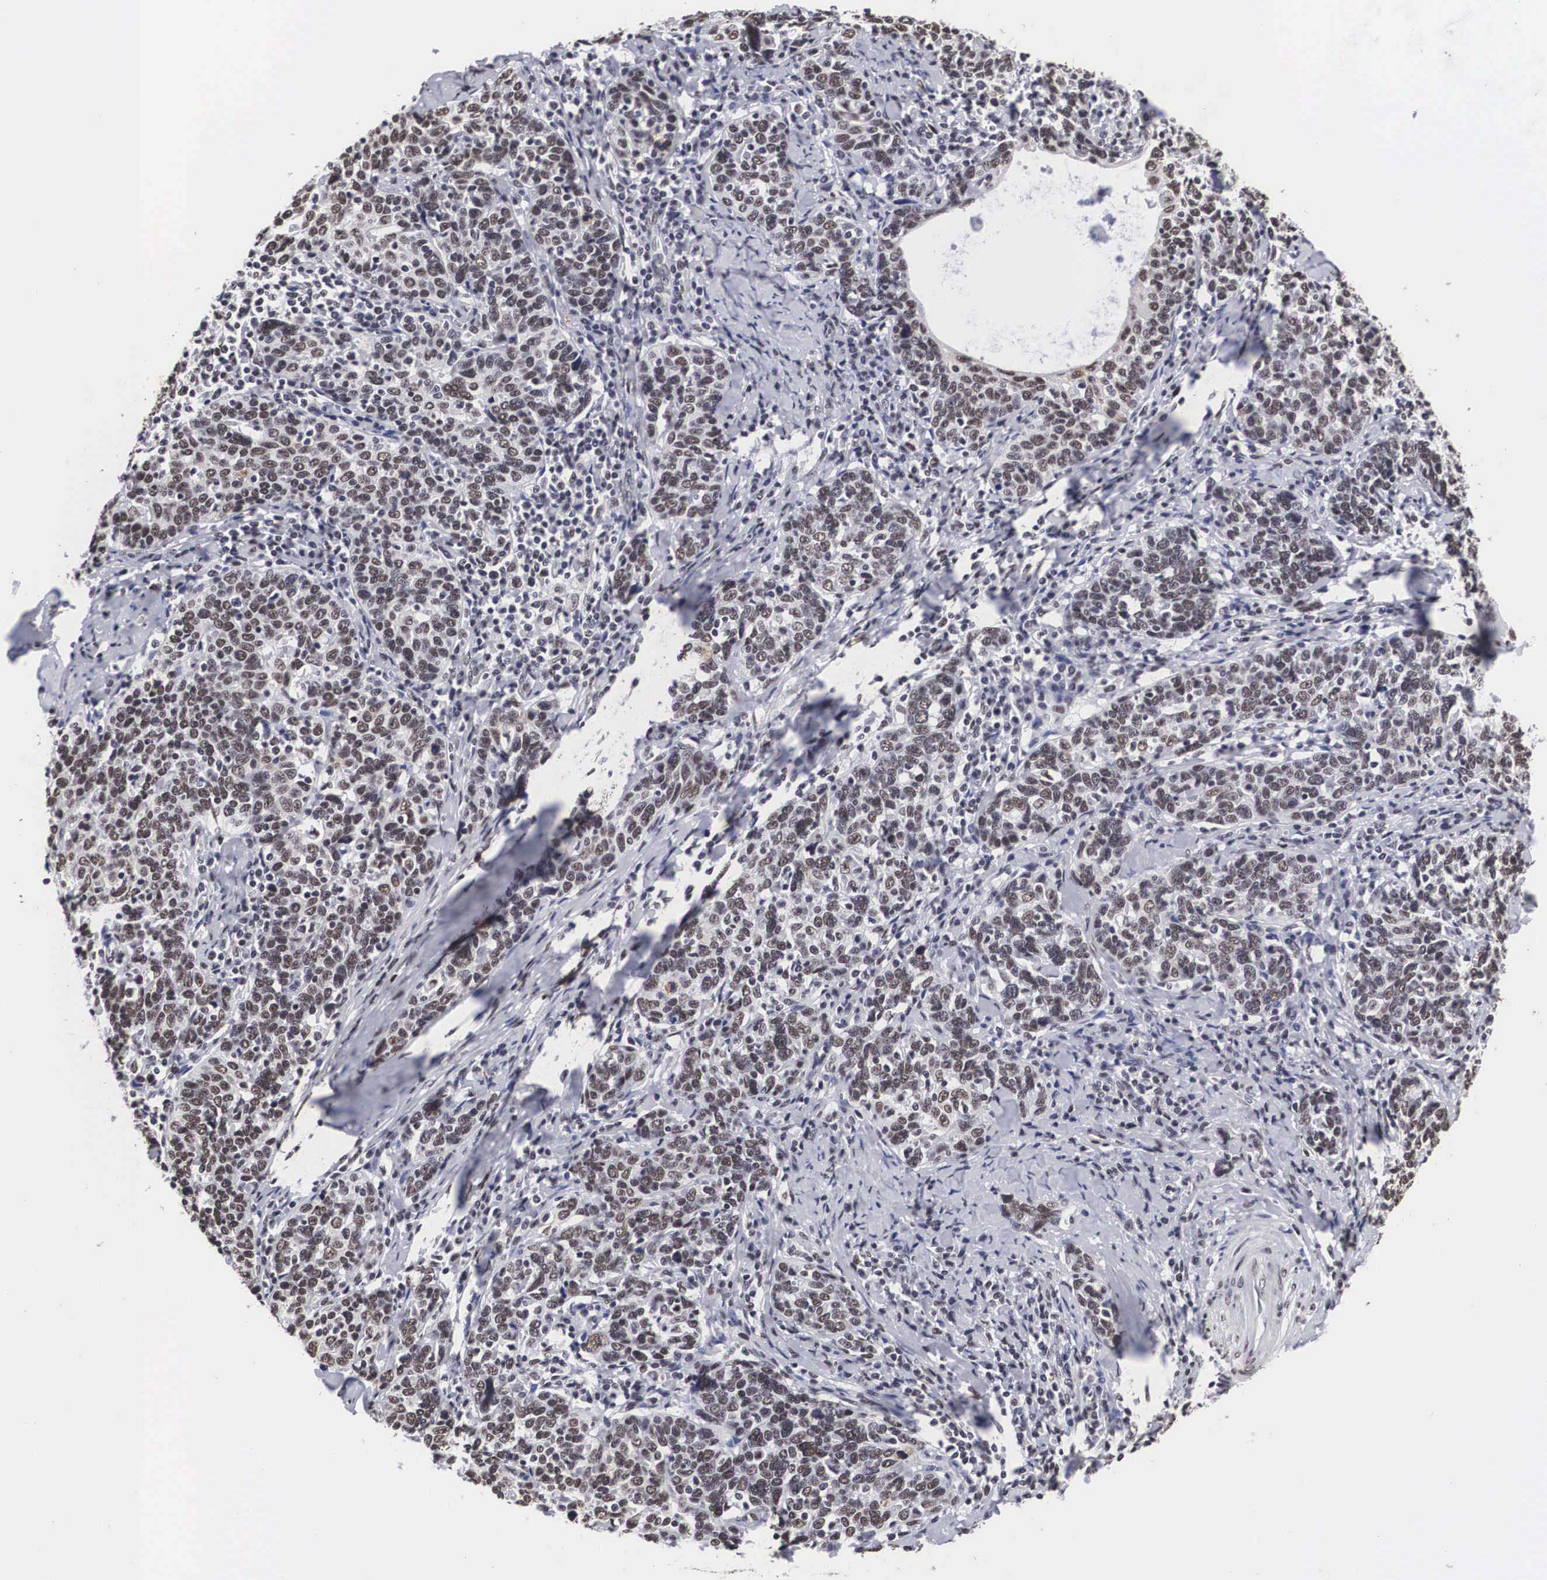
{"staining": {"intensity": "moderate", "quantity": ">75%", "location": "nuclear"}, "tissue": "cervical cancer", "cell_type": "Tumor cells", "image_type": "cancer", "snomed": [{"axis": "morphology", "description": "Squamous cell carcinoma, NOS"}, {"axis": "topography", "description": "Cervix"}], "caption": "The photomicrograph displays a brown stain indicating the presence of a protein in the nuclear of tumor cells in cervical squamous cell carcinoma.", "gene": "ACIN1", "patient": {"sex": "female", "age": 41}}